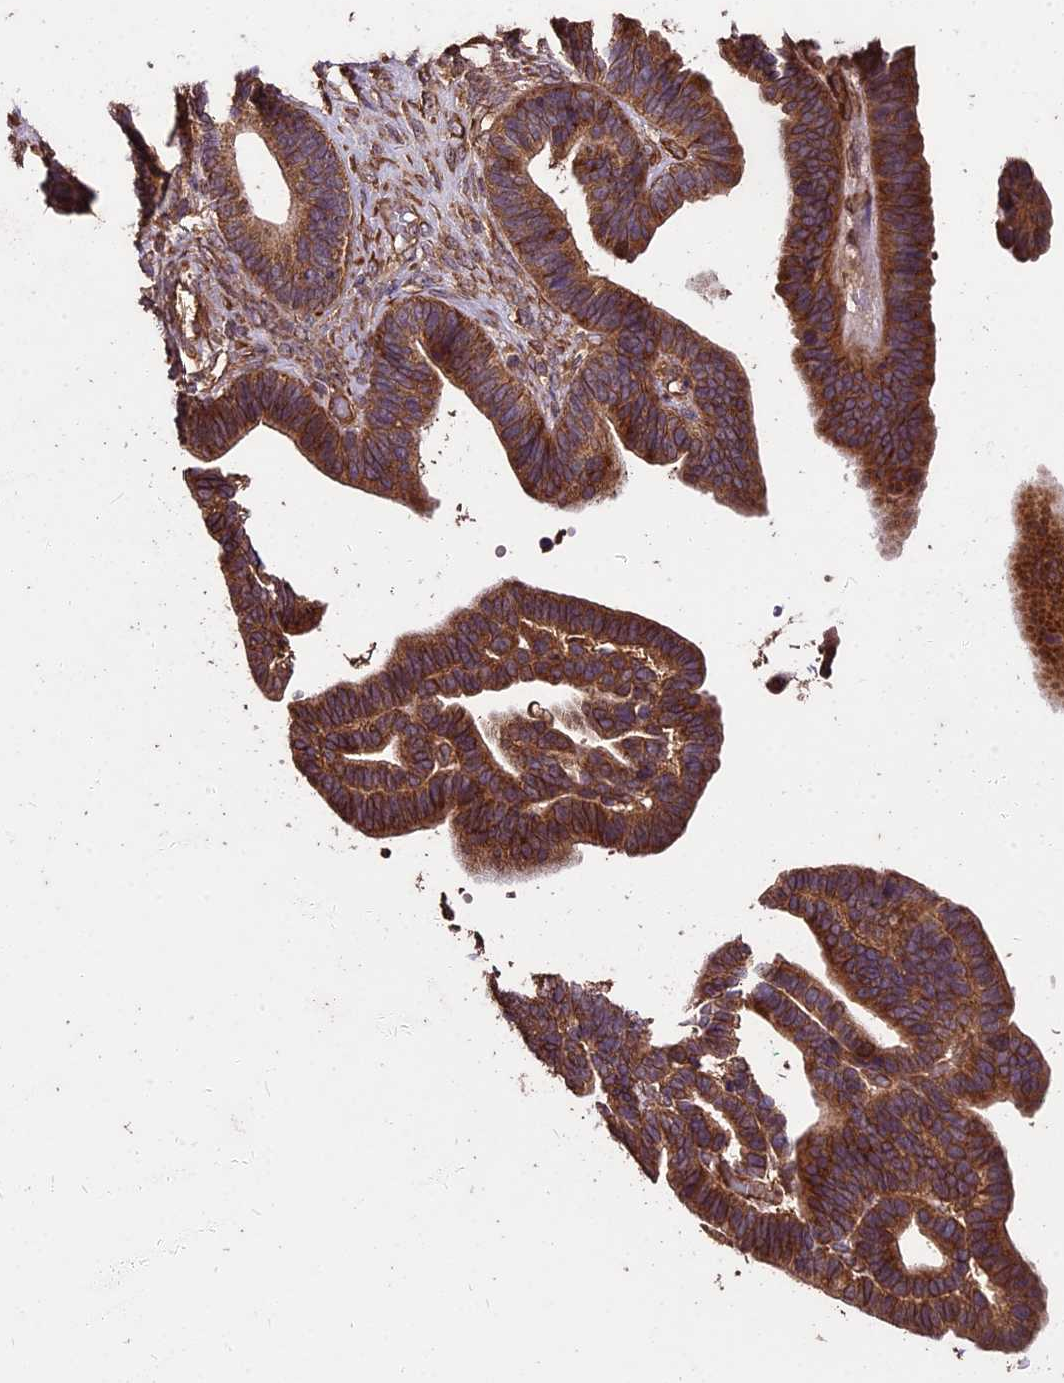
{"staining": {"intensity": "moderate", "quantity": ">75%", "location": "cytoplasmic/membranous"}, "tissue": "ovarian cancer", "cell_type": "Tumor cells", "image_type": "cancer", "snomed": [{"axis": "morphology", "description": "Cystadenocarcinoma, serous, NOS"}, {"axis": "topography", "description": "Ovary"}], "caption": "A histopathology image showing moderate cytoplasmic/membranous positivity in about >75% of tumor cells in ovarian cancer (serous cystadenocarcinoma), as visualized by brown immunohistochemical staining.", "gene": "TTLL10", "patient": {"sex": "female", "age": 56}}